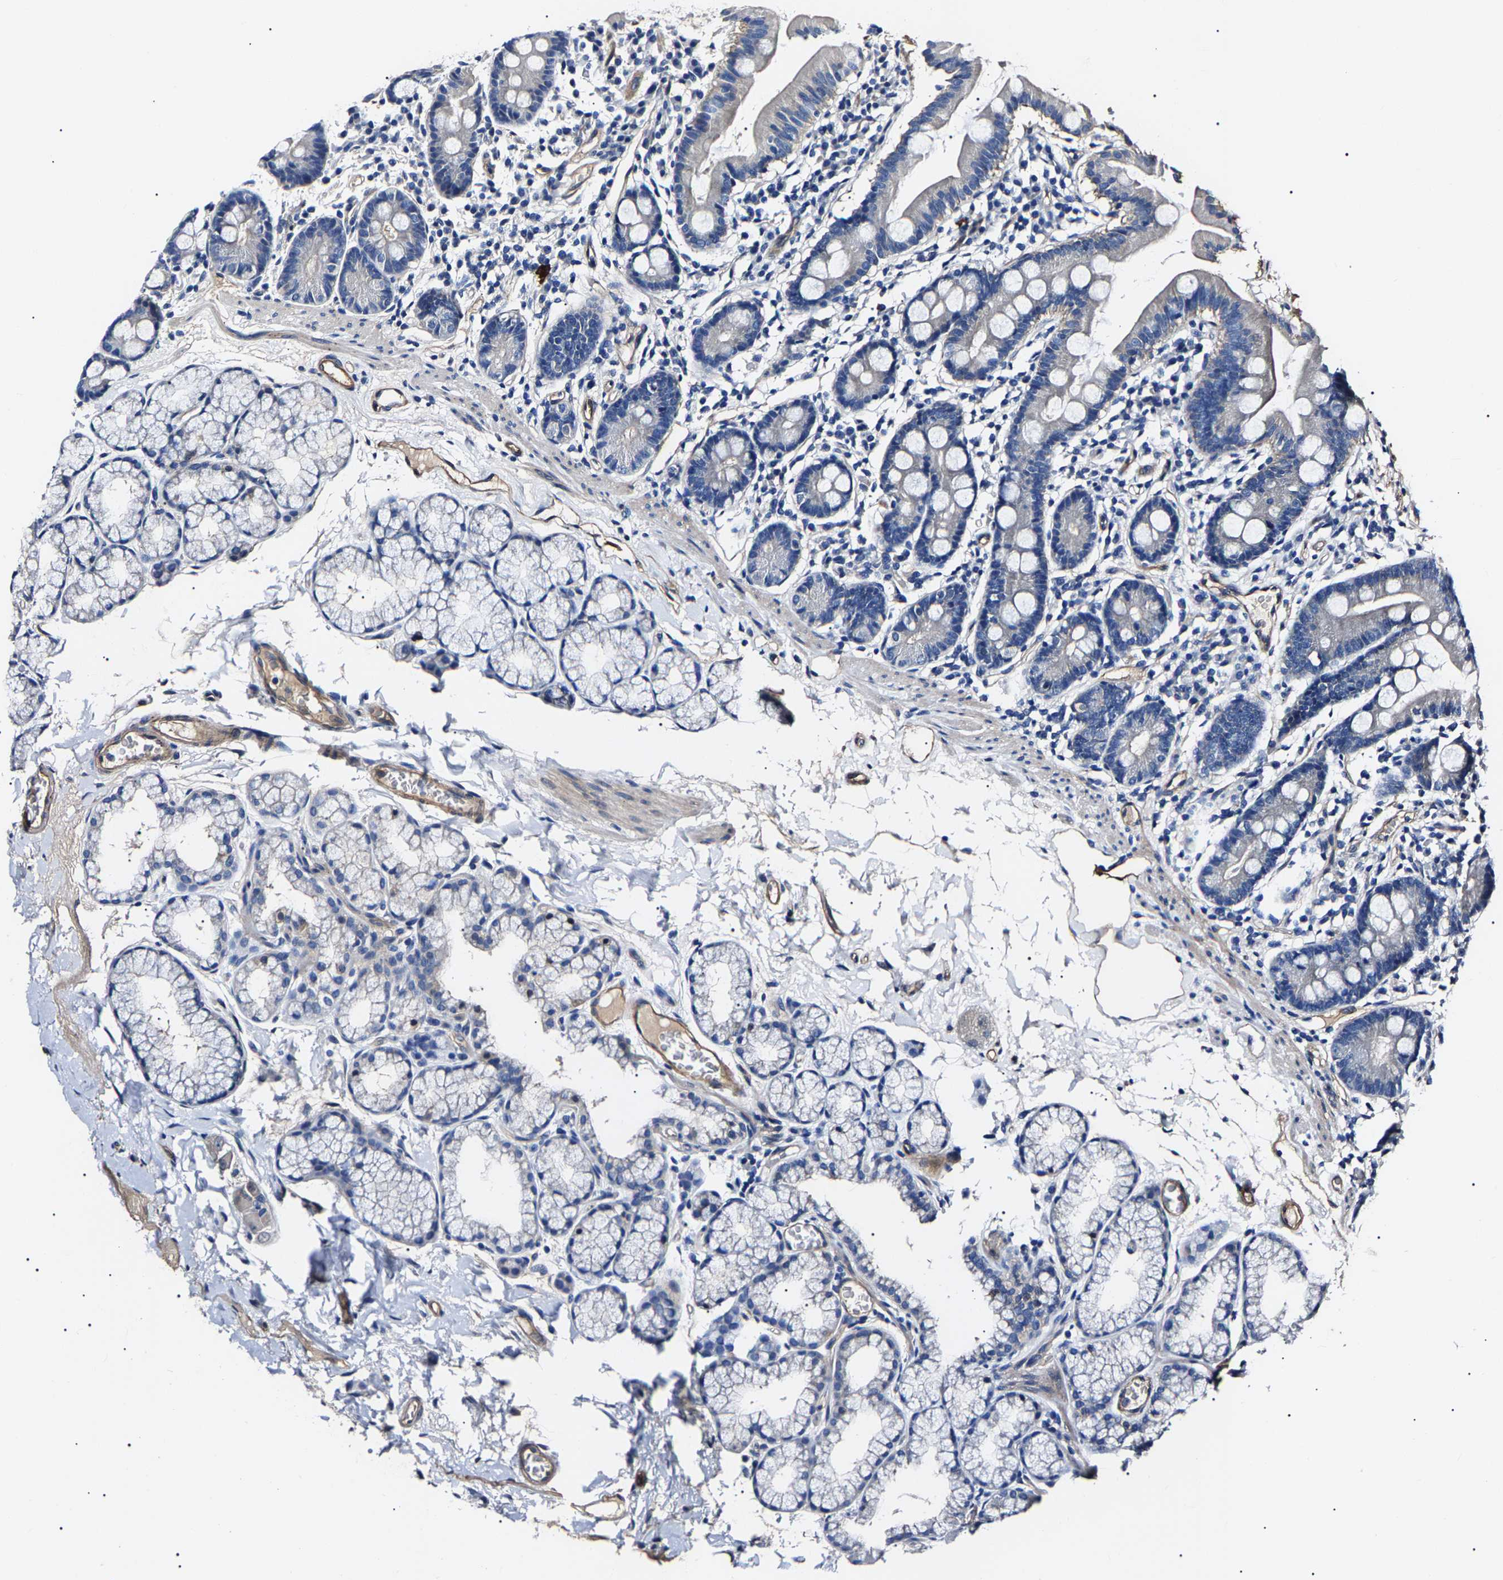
{"staining": {"intensity": "negative", "quantity": "none", "location": "none"}, "tissue": "duodenum", "cell_type": "Glandular cells", "image_type": "normal", "snomed": [{"axis": "morphology", "description": "Normal tissue, NOS"}, {"axis": "topography", "description": "Duodenum"}], "caption": "IHC photomicrograph of unremarkable human duodenum stained for a protein (brown), which reveals no positivity in glandular cells.", "gene": "KLHL42", "patient": {"sex": "male", "age": 50}}